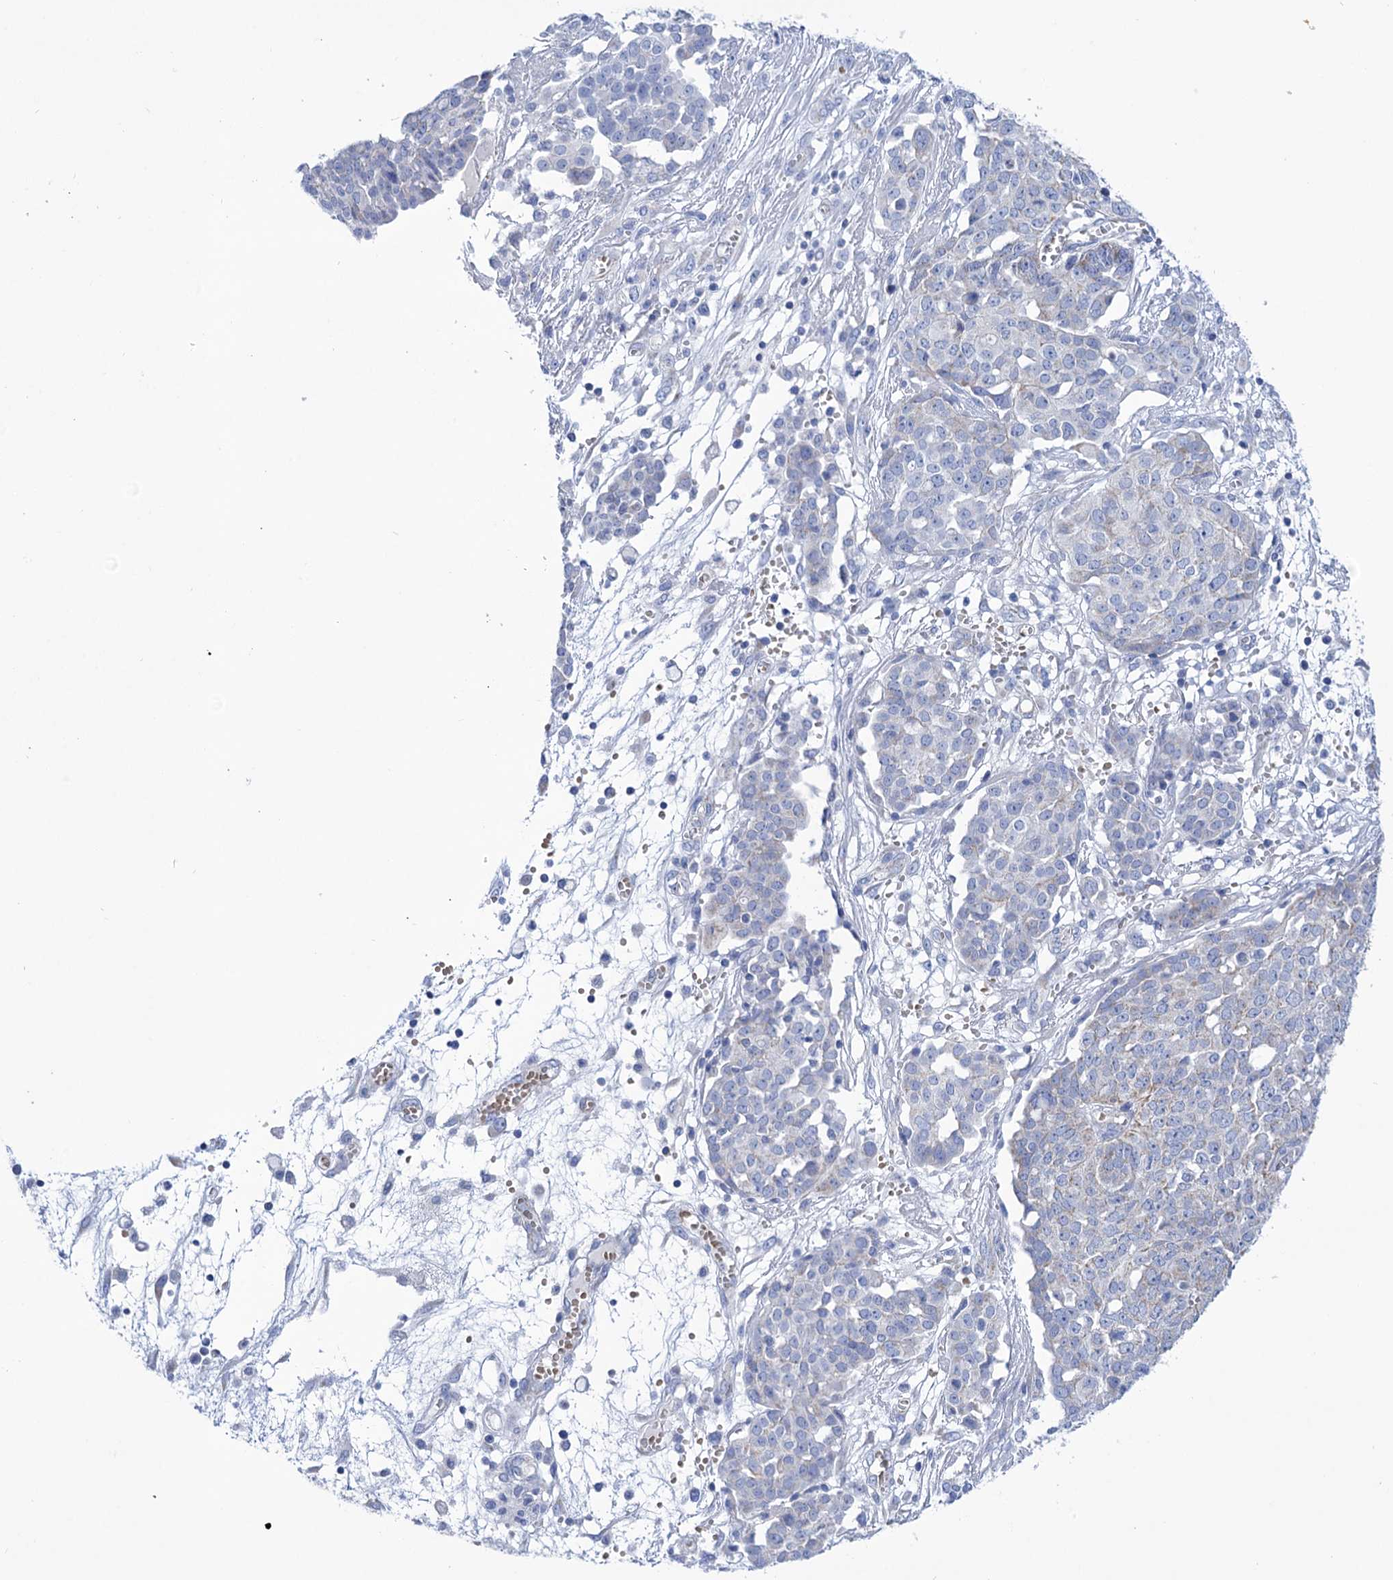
{"staining": {"intensity": "negative", "quantity": "none", "location": "none"}, "tissue": "ovarian cancer", "cell_type": "Tumor cells", "image_type": "cancer", "snomed": [{"axis": "morphology", "description": "Cystadenocarcinoma, serous, NOS"}, {"axis": "topography", "description": "Soft tissue"}, {"axis": "topography", "description": "Ovary"}], "caption": "Tumor cells show no significant protein positivity in ovarian cancer. Brightfield microscopy of immunohistochemistry stained with DAB (brown) and hematoxylin (blue), captured at high magnification.", "gene": "YARS2", "patient": {"sex": "female", "age": 57}}